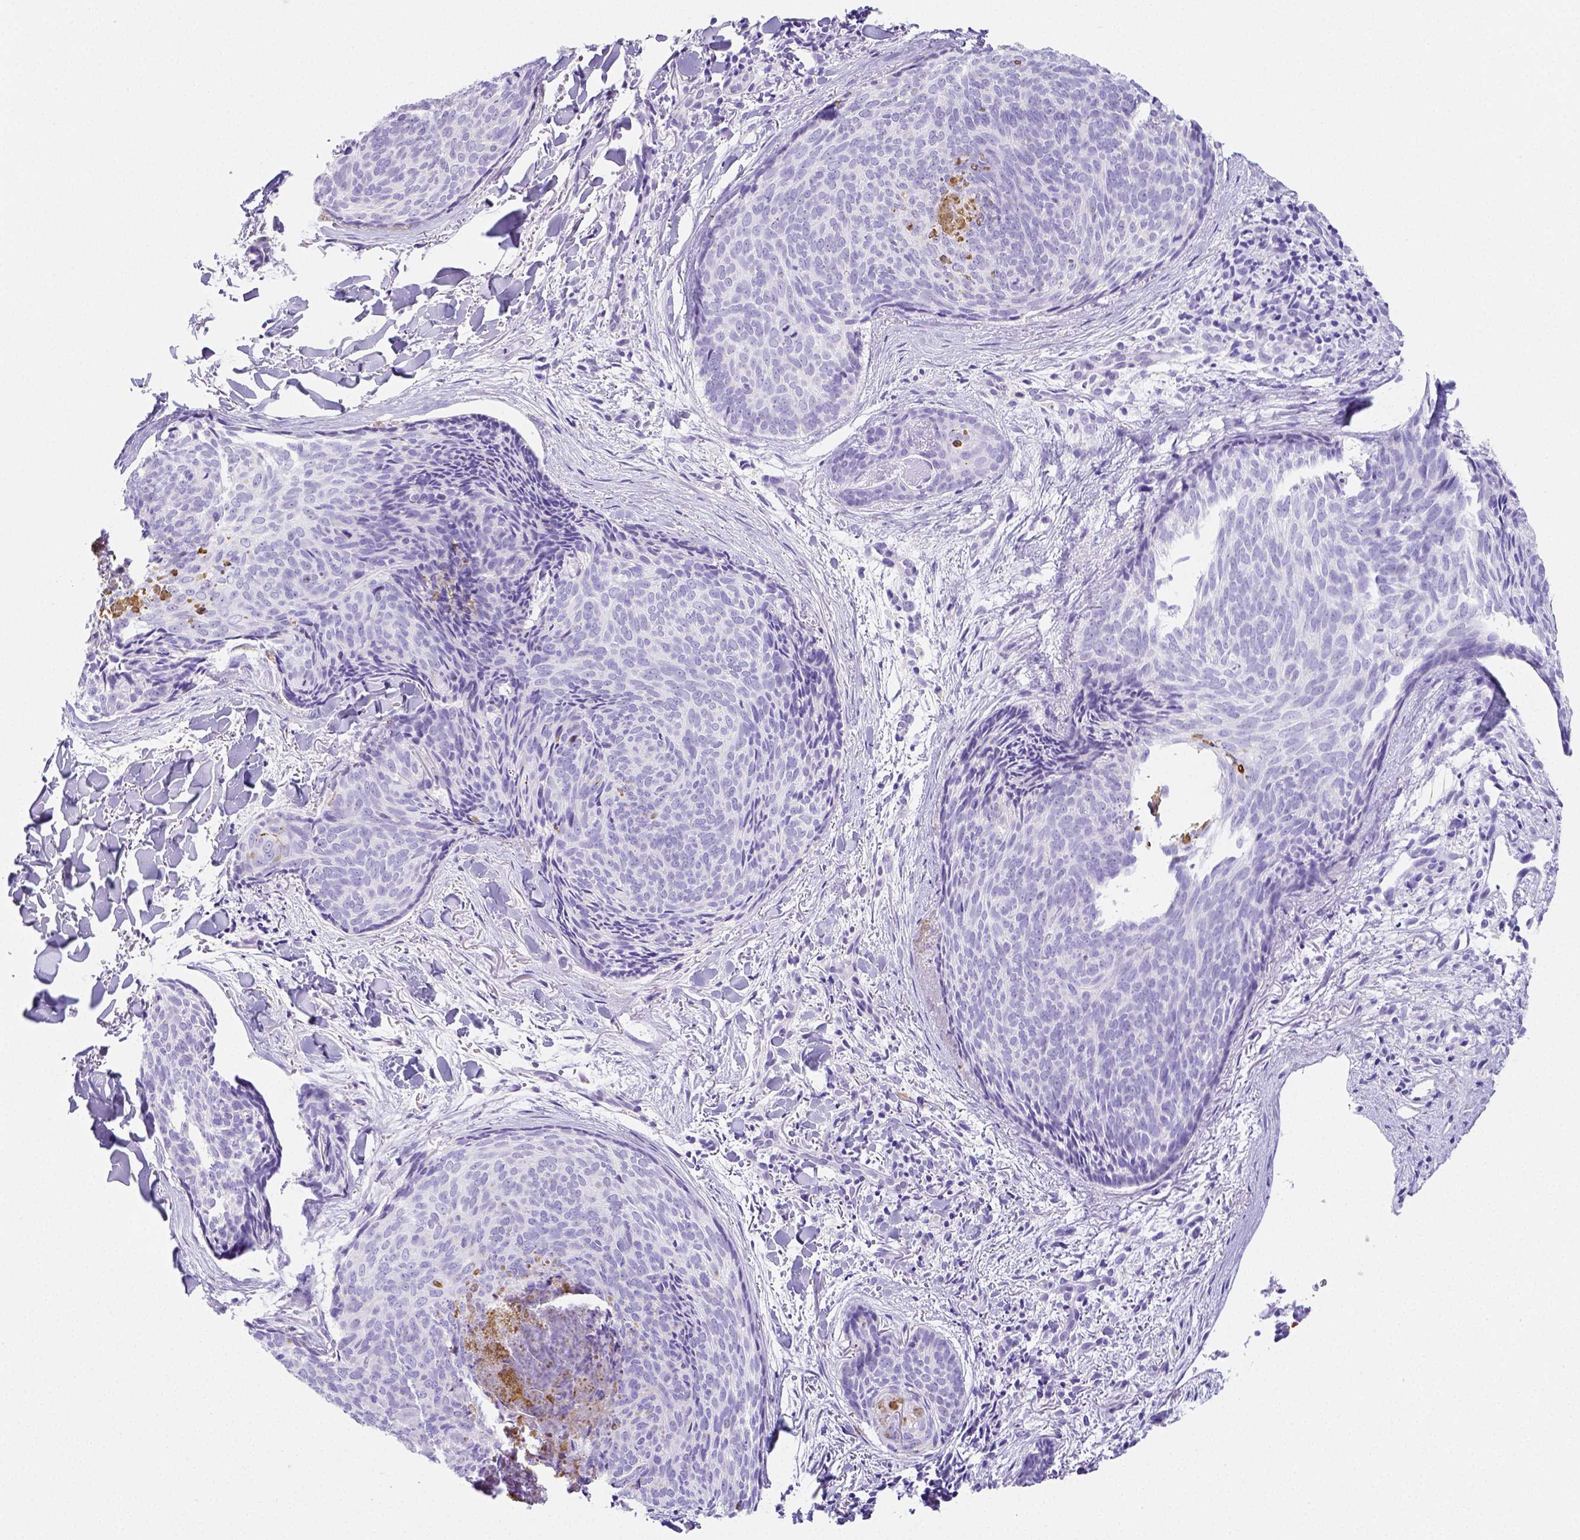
{"staining": {"intensity": "negative", "quantity": "none", "location": "none"}, "tissue": "skin cancer", "cell_type": "Tumor cells", "image_type": "cancer", "snomed": [{"axis": "morphology", "description": "Basal cell carcinoma"}, {"axis": "topography", "description": "Skin"}], "caption": "The immunohistochemistry (IHC) photomicrograph has no significant staining in tumor cells of skin basal cell carcinoma tissue.", "gene": "ARHGAP36", "patient": {"sex": "female", "age": 82}}